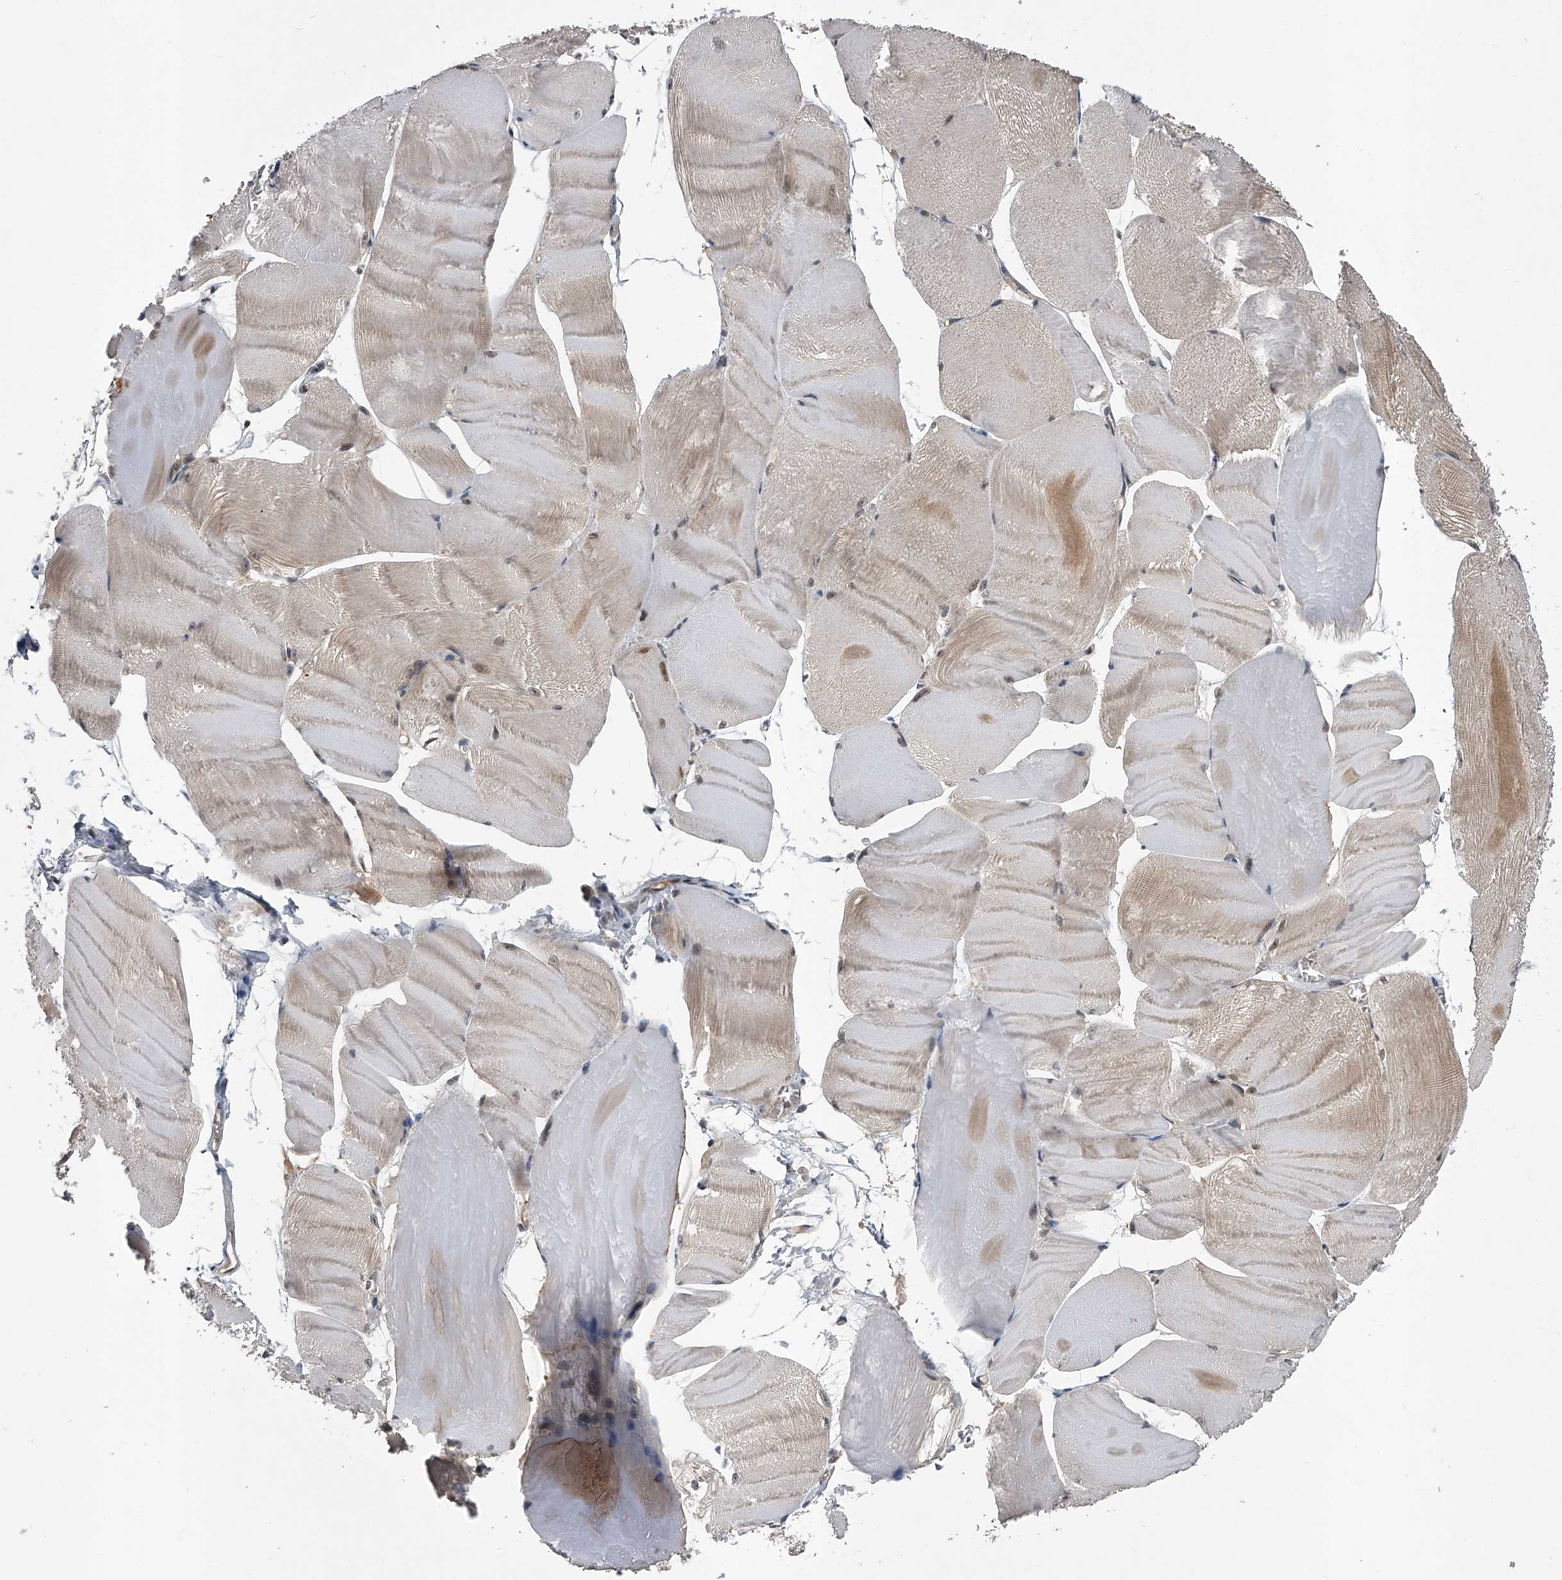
{"staining": {"intensity": "weak", "quantity": "25%-75%", "location": "cytoplasmic/membranous"}, "tissue": "skeletal muscle", "cell_type": "Myocytes", "image_type": "normal", "snomed": [{"axis": "morphology", "description": "Normal tissue, NOS"}, {"axis": "morphology", "description": "Basal cell carcinoma"}, {"axis": "topography", "description": "Skeletal muscle"}], "caption": "Immunohistochemistry micrograph of normal skeletal muscle: human skeletal muscle stained using immunohistochemistry demonstrates low levels of weak protein expression localized specifically in the cytoplasmic/membranous of myocytes, appearing as a cytoplasmic/membranous brown color.", "gene": "SLC12A8", "patient": {"sex": "female", "age": 64}}